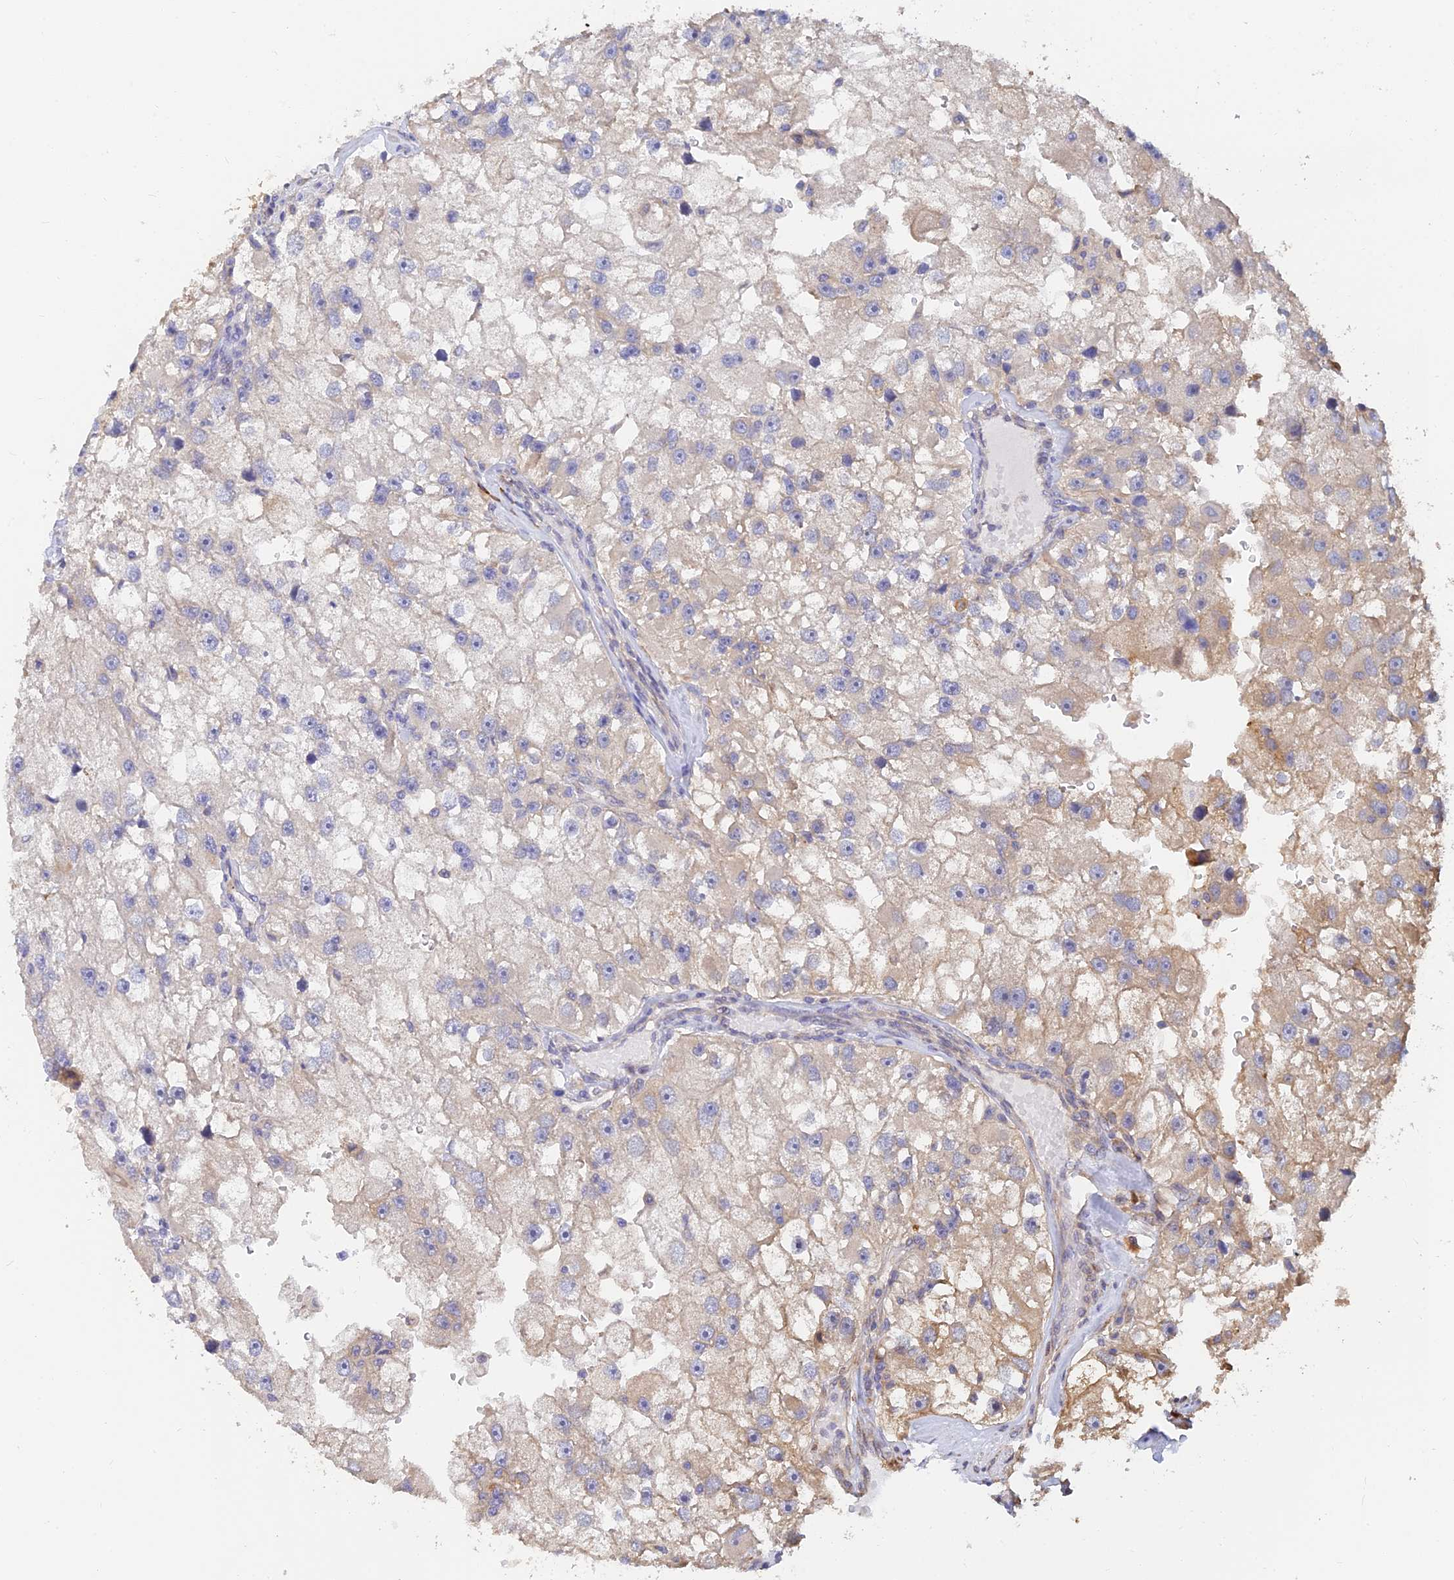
{"staining": {"intensity": "weak", "quantity": "<25%", "location": "cytoplasmic/membranous"}, "tissue": "renal cancer", "cell_type": "Tumor cells", "image_type": "cancer", "snomed": [{"axis": "morphology", "description": "Adenocarcinoma, NOS"}, {"axis": "topography", "description": "Kidney"}], "caption": "A photomicrograph of renal cancer stained for a protein displays no brown staining in tumor cells. (Brightfield microscopy of DAB (3,3'-diaminobenzidine) IHC at high magnification).", "gene": "WBP11", "patient": {"sex": "male", "age": 63}}